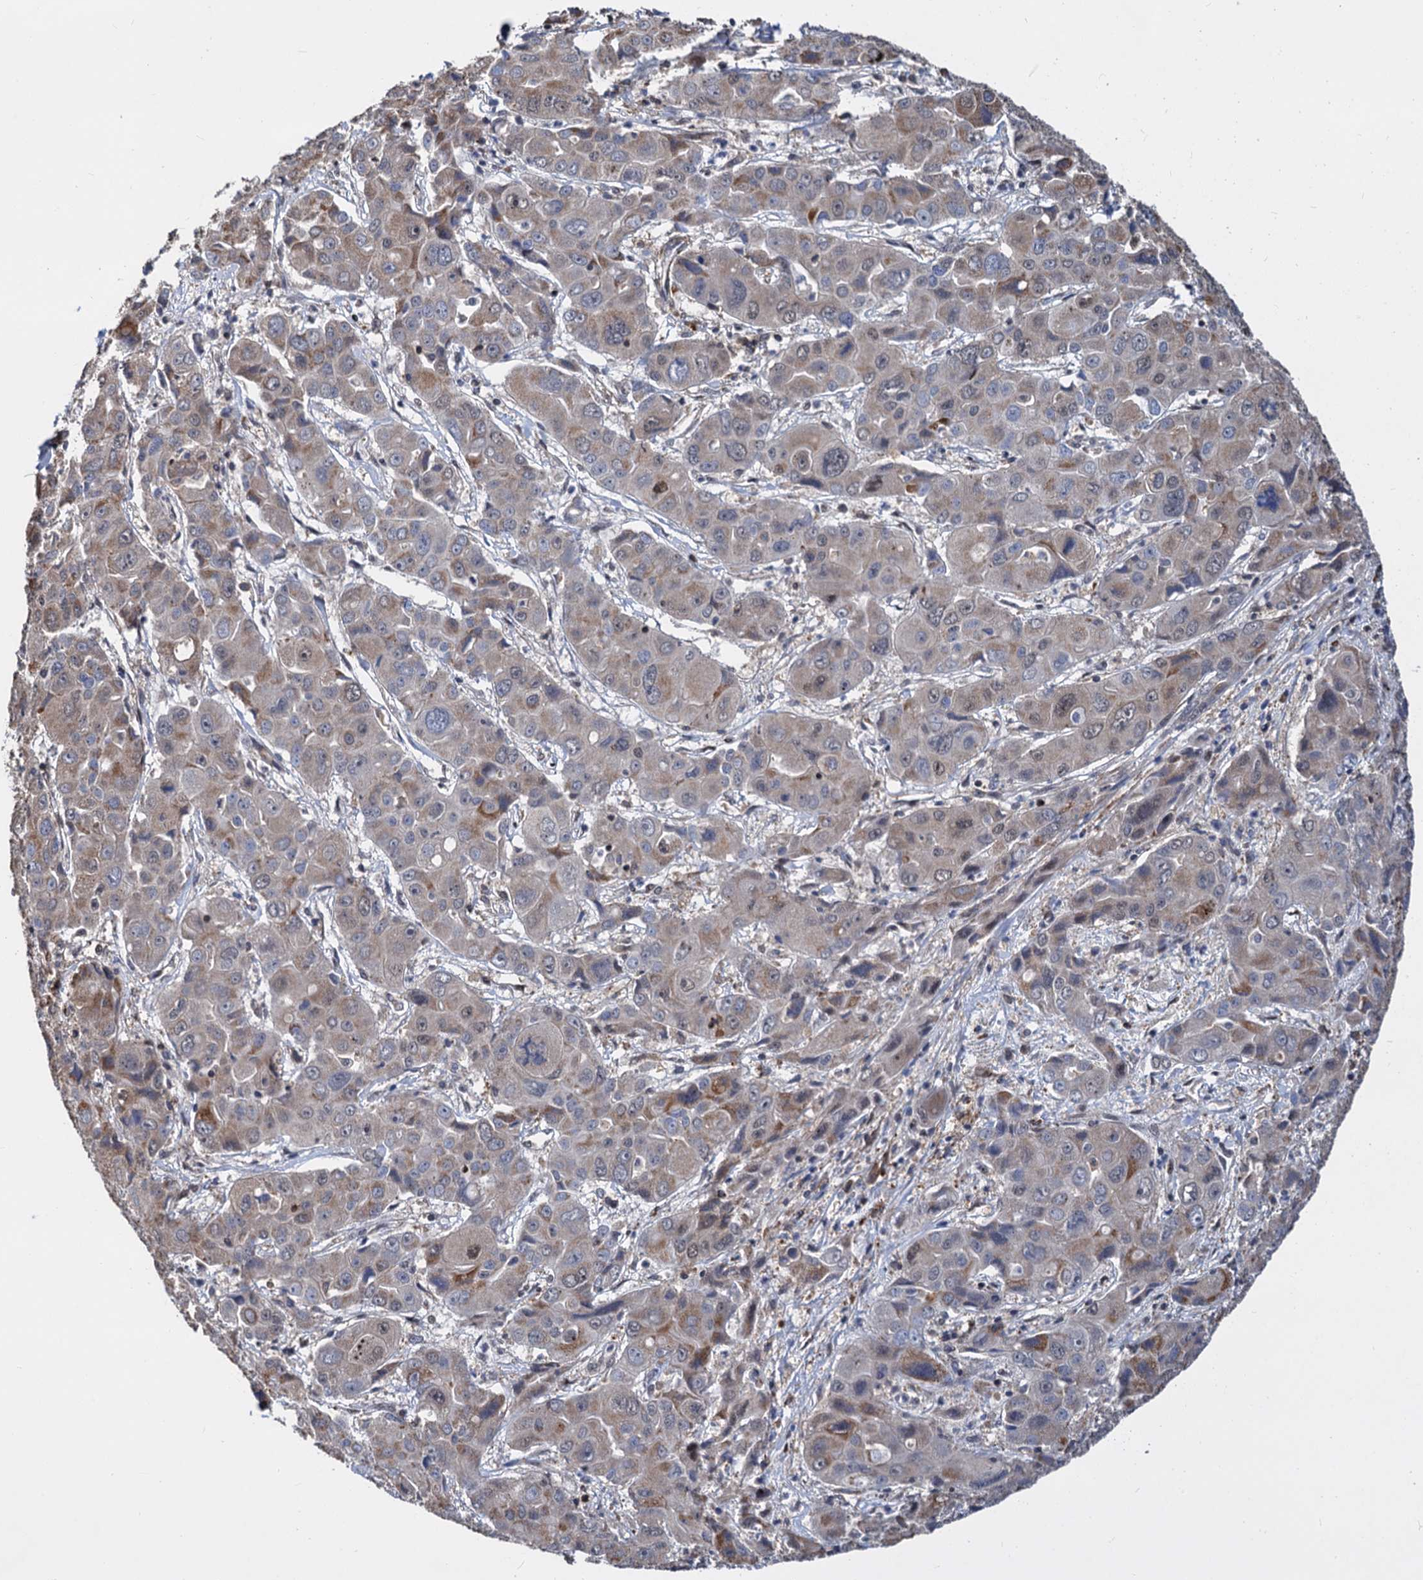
{"staining": {"intensity": "weak", "quantity": "25%-75%", "location": "cytoplasmic/membranous,nuclear"}, "tissue": "liver cancer", "cell_type": "Tumor cells", "image_type": "cancer", "snomed": [{"axis": "morphology", "description": "Cholangiocarcinoma"}, {"axis": "topography", "description": "Liver"}], "caption": "Human cholangiocarcinoma (liver) stained with a protein marker reveals weak staining in tumor cells.", "gene": "PSMD4", "patient": {"sex": "male", "age": 67}}